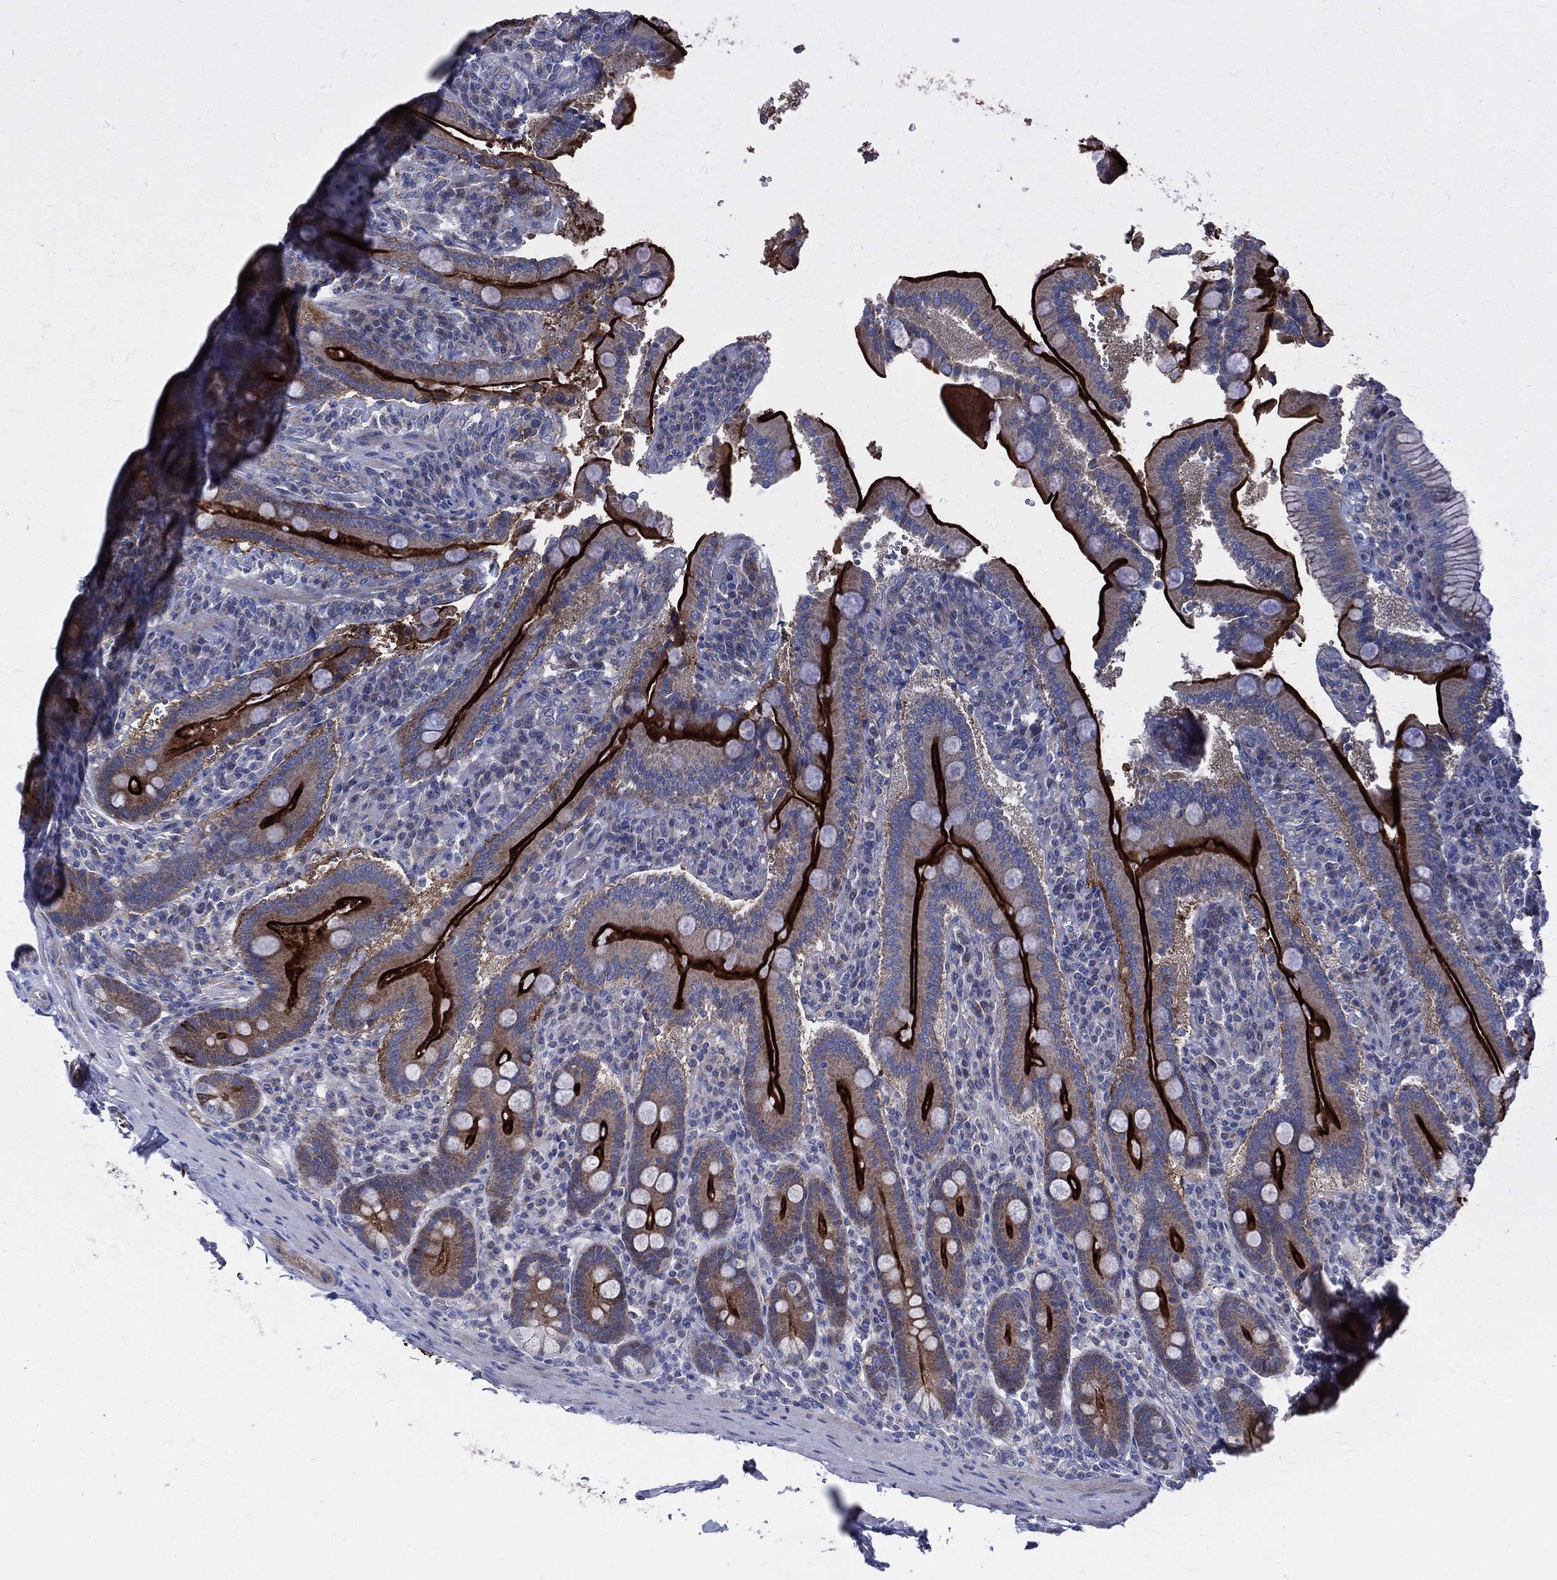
{"staining": {"intensity": "strong", "quantity": "25%-75%", "location": "cytoplasmic/membranous"}, "tissue": "duodenum", "cell_type": "Glandular cells", "image_type": "normal", "snomed": [{"axis": "morphology", "description": "Normal tissue, NOS"}, {"axis": "topography", "description": "Duodenum"}], "caption": "This is a micrograph of IHC staining of benign duodenum, which shows strong positivity in the cytoplasmic/membranous of glandular cells.", "gene": "POMZP3", "patient": {"sex": "female", "age": 62}}